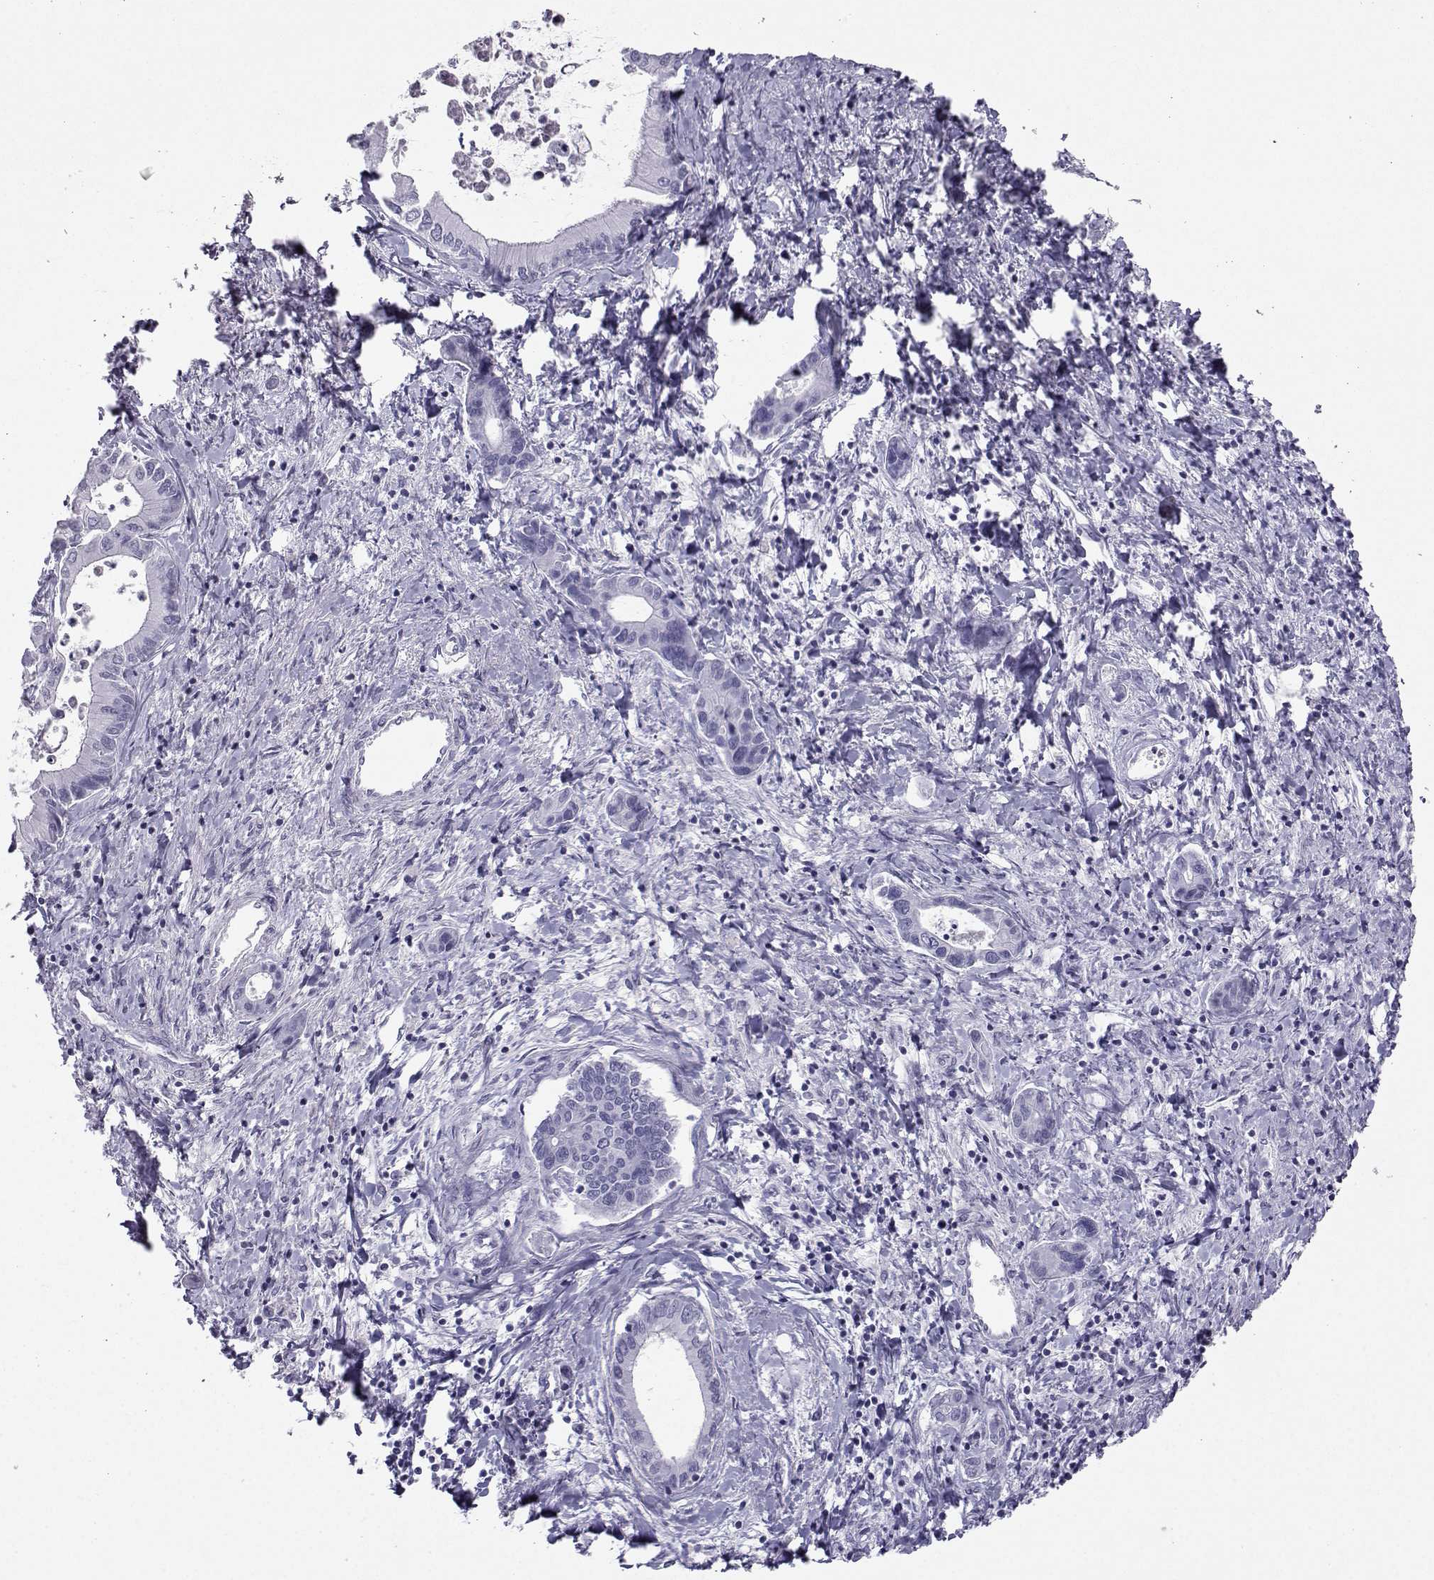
{"staining": {"intensity": "negative", "quantity": "none", "location": "none"}, "tissue": "liver cancer", "cell_type": "Tumor cells", "image_type": "cancer", "snomed": [{"axis": "morphology", "description": "Cholangiocarcinoma"}, {"axis": "topography", "description": "Liver"}], "caption": "High magnification brightfield microscopy of liver cancer (cholangiocarcinoma) stained with DAB (brown) and counterstained with hematoxylin (blue): tumor cells show no significant positivity.", "gene": "SST", "patient": {"sex": "male", "age": 66}}